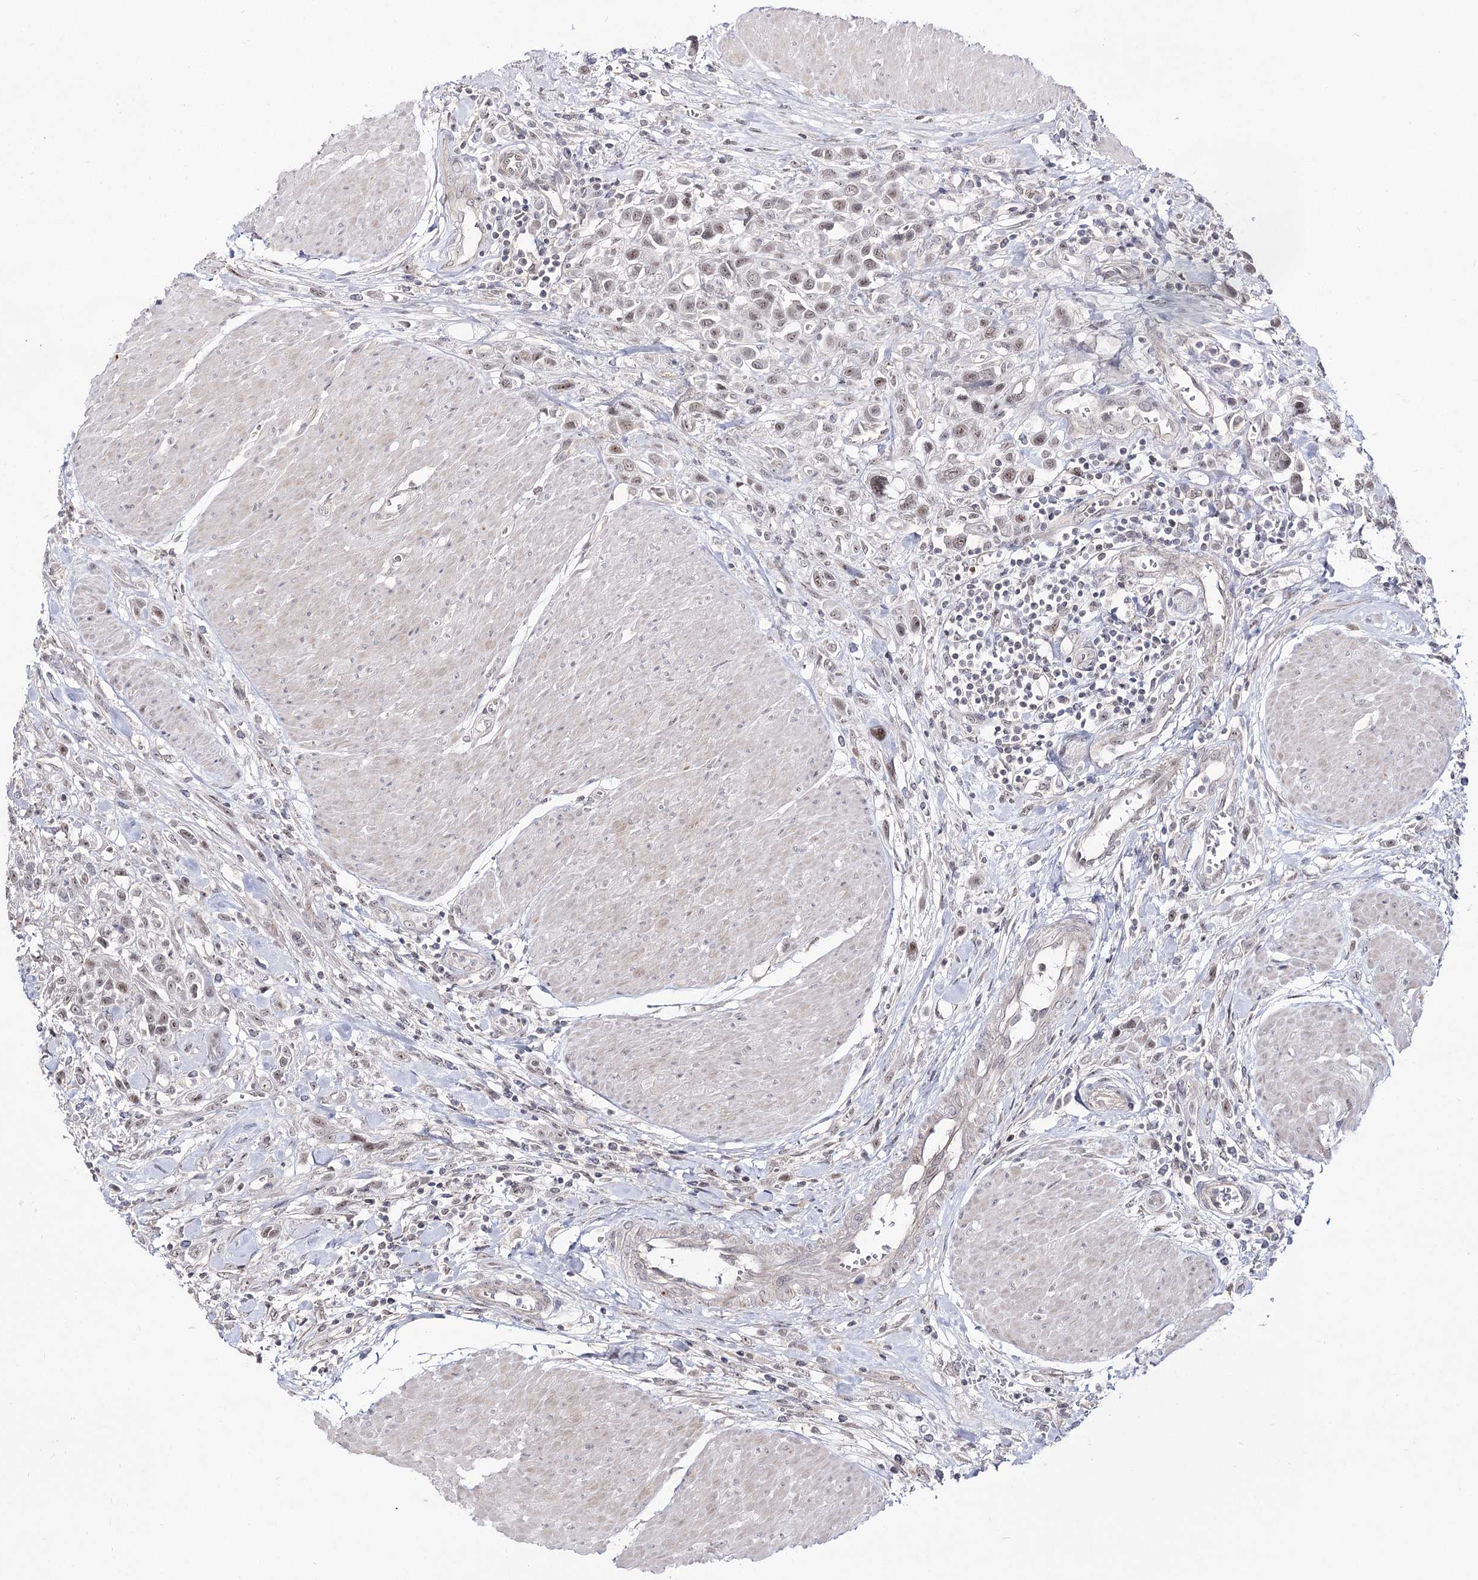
{"staining": {"intensity": "weak", "quantity": "<25%", "location": "nuclear"}, "tissue": "urothelial cancer", "cell_type": "Tumor cells", "image_type": "cancer", "snomed": [{"axis": "morphology", "description": "Urothelial carcinoma, High grade"}, {"axis": "topography", "description": "Urinary bladder"}], "caption": "Immunohistochemical staining of human urothelial carcinoma (high-grade) demonstrates no significant staining in tumor cells. (Brightfield microscopy of DAB immunohistochemistry at high magnification).", "gene": "RRP9", "patient": {"sex": "male", "age": 50}}